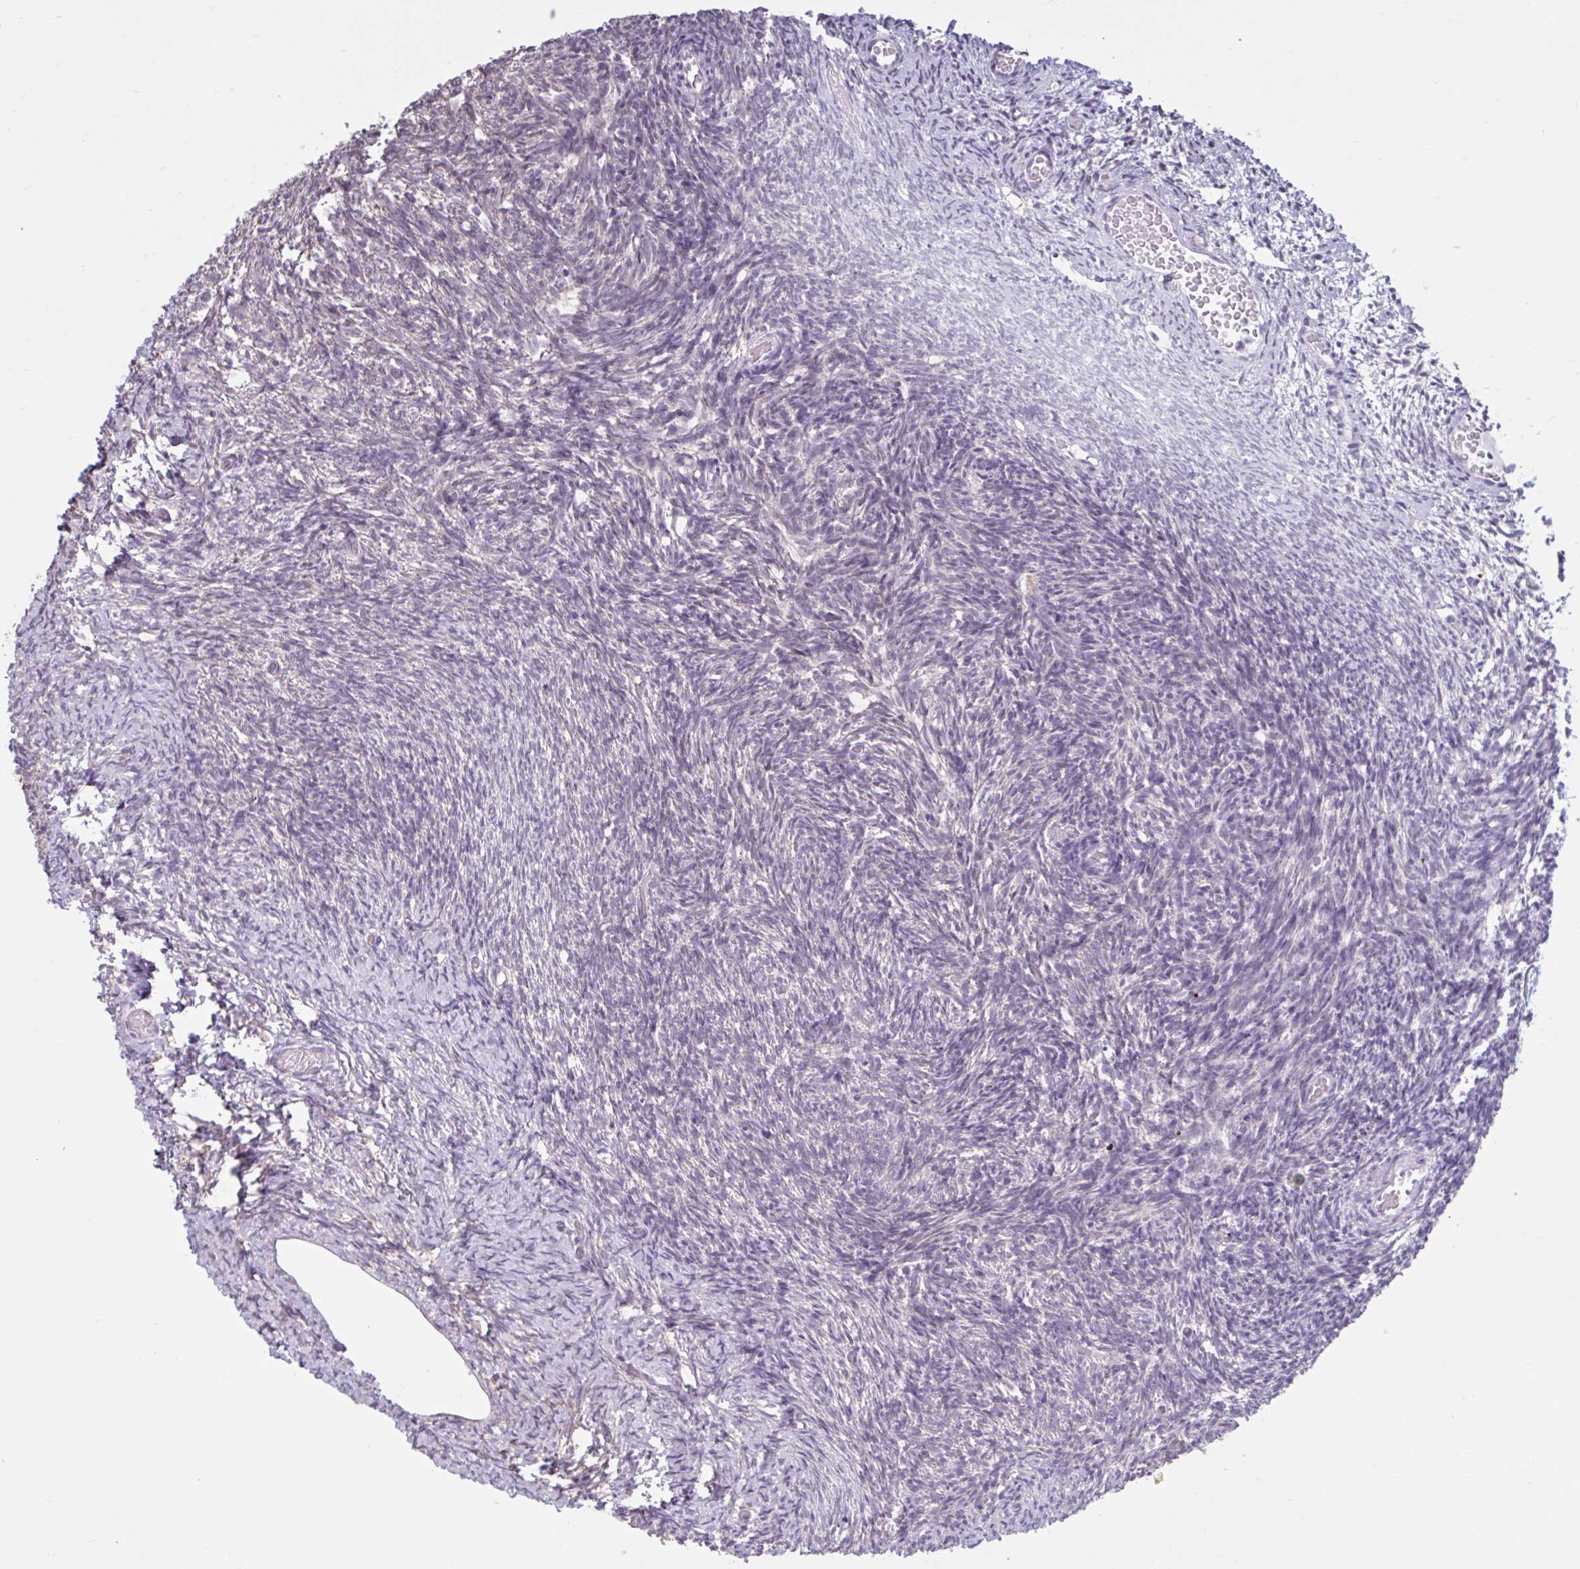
{"staining": {"intensity": "negative", "quantity": "none", "location": "none"}, "tissue": "ovary", "cell_type": "Follicle cells", "image_type": "normal", "snomed": [{"axis": "morphology", "description": "Normal tissue, NOS"}, {"axis": "topography", "description": "Ovary"}], "caption": "Human ovary stained for a protein using IHC demonstrates no staining in follicle cells.", "gene": "CDH19", "patient": {"sex": "female", "age": 39}}